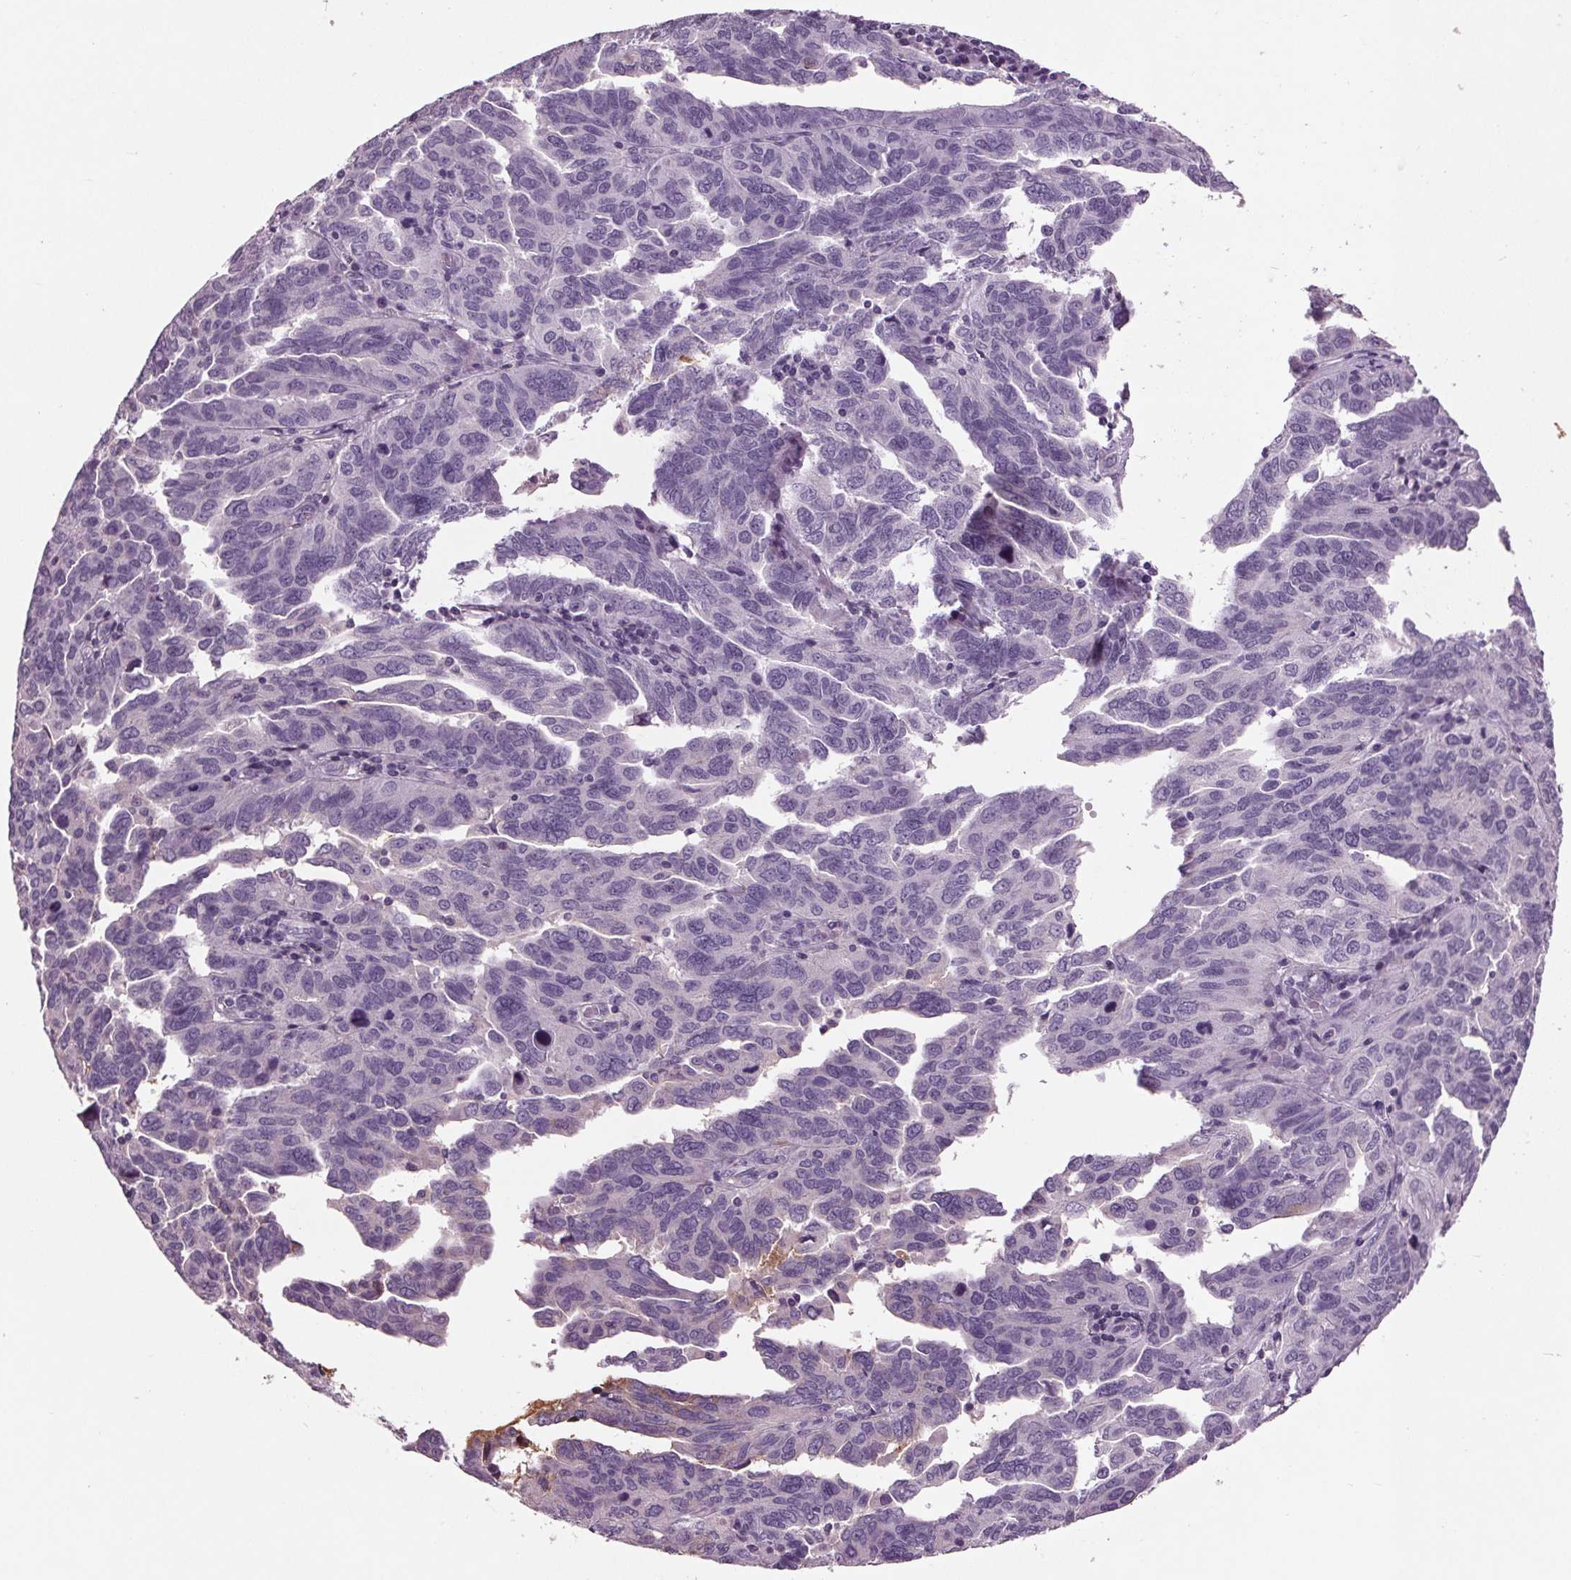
{"staining": {"intensity": "moderate", "quantity": "<25%", "location": "cytoplasmic/membranous"}, "tissue": "ovarian cancer", "cell_type": "Tumor cells", "image_type": "cancer", "snomed": [{"axis": "morphology", "description": "Cystadenocarcinoma, serous, NOS"}, {"axis": "topography", "description": "Ovary"}], "caption": "Immunohistochemical staining of serous cystadenocarcinoma (ovarian) demonstrates low levels of moderate cytoplasmic/membranous protein expression in about <25% of tumor cells. The staining was performed using DAB (3,3'-diaminobenzidine) to visualize the protein expression in brown, while the nuclei were stained in blue with hematoxylin (Magnification: 20x).", "gene": "C6", "patient": {"sex": "female", "age": 64}}